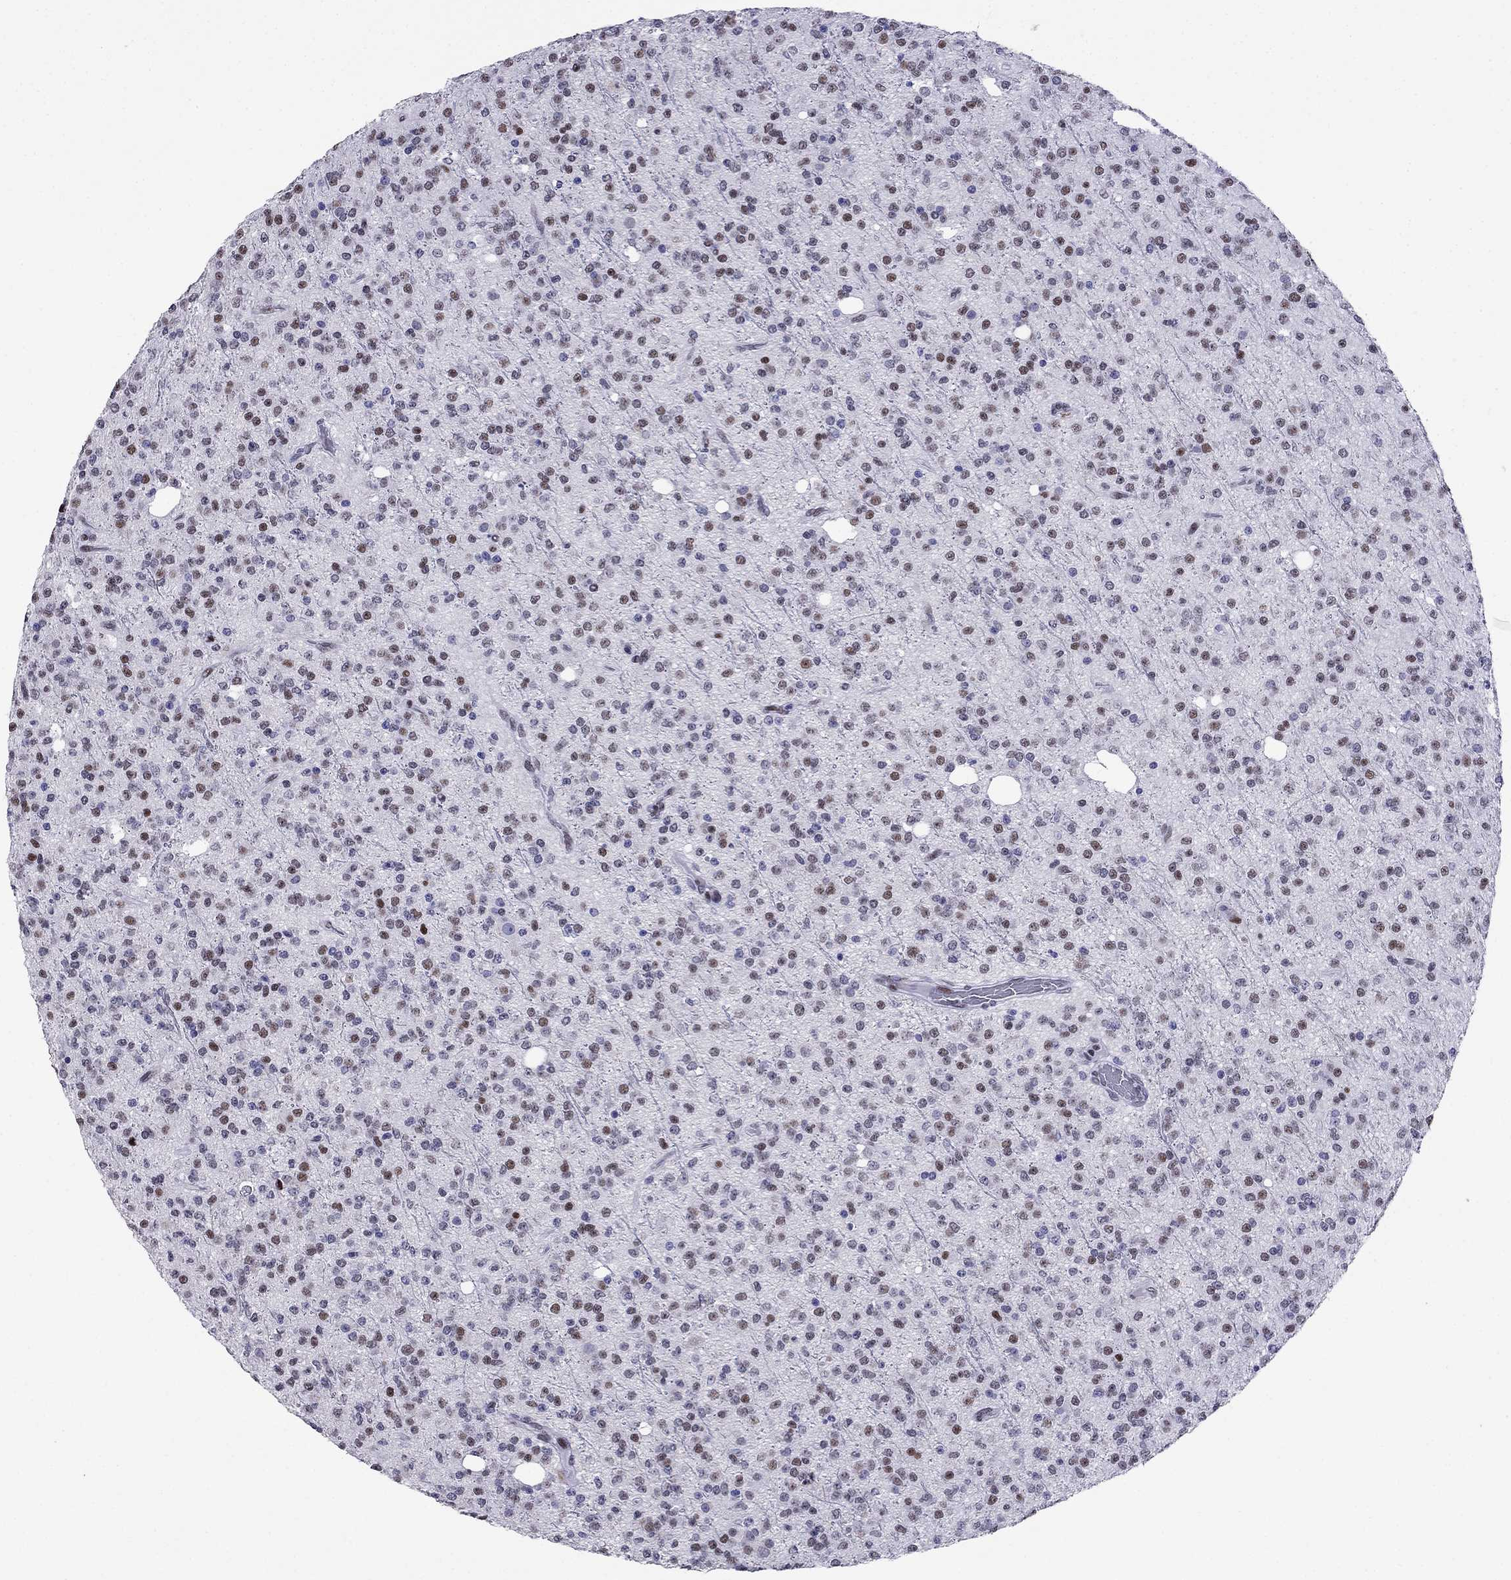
{"staining": {"intensity": "moderate", "quantity": "<25%", "location": "nuclear"}, "tissue": "glioma", "cell_type": "Tumor cells", "image_type": "cancer", "snomed": [{"axis": "morphology", "description": "Glioma, malignant, Low grade"}, {"axis": "topography", "description": "Brain"}], "caption": "This histopathology image shows IHC staining of glioma, with low moderate nuclear positivity in about <25% of tumor cells.", "gene": "PPM1G", "patient": {"sex": "male", "age": 27}}